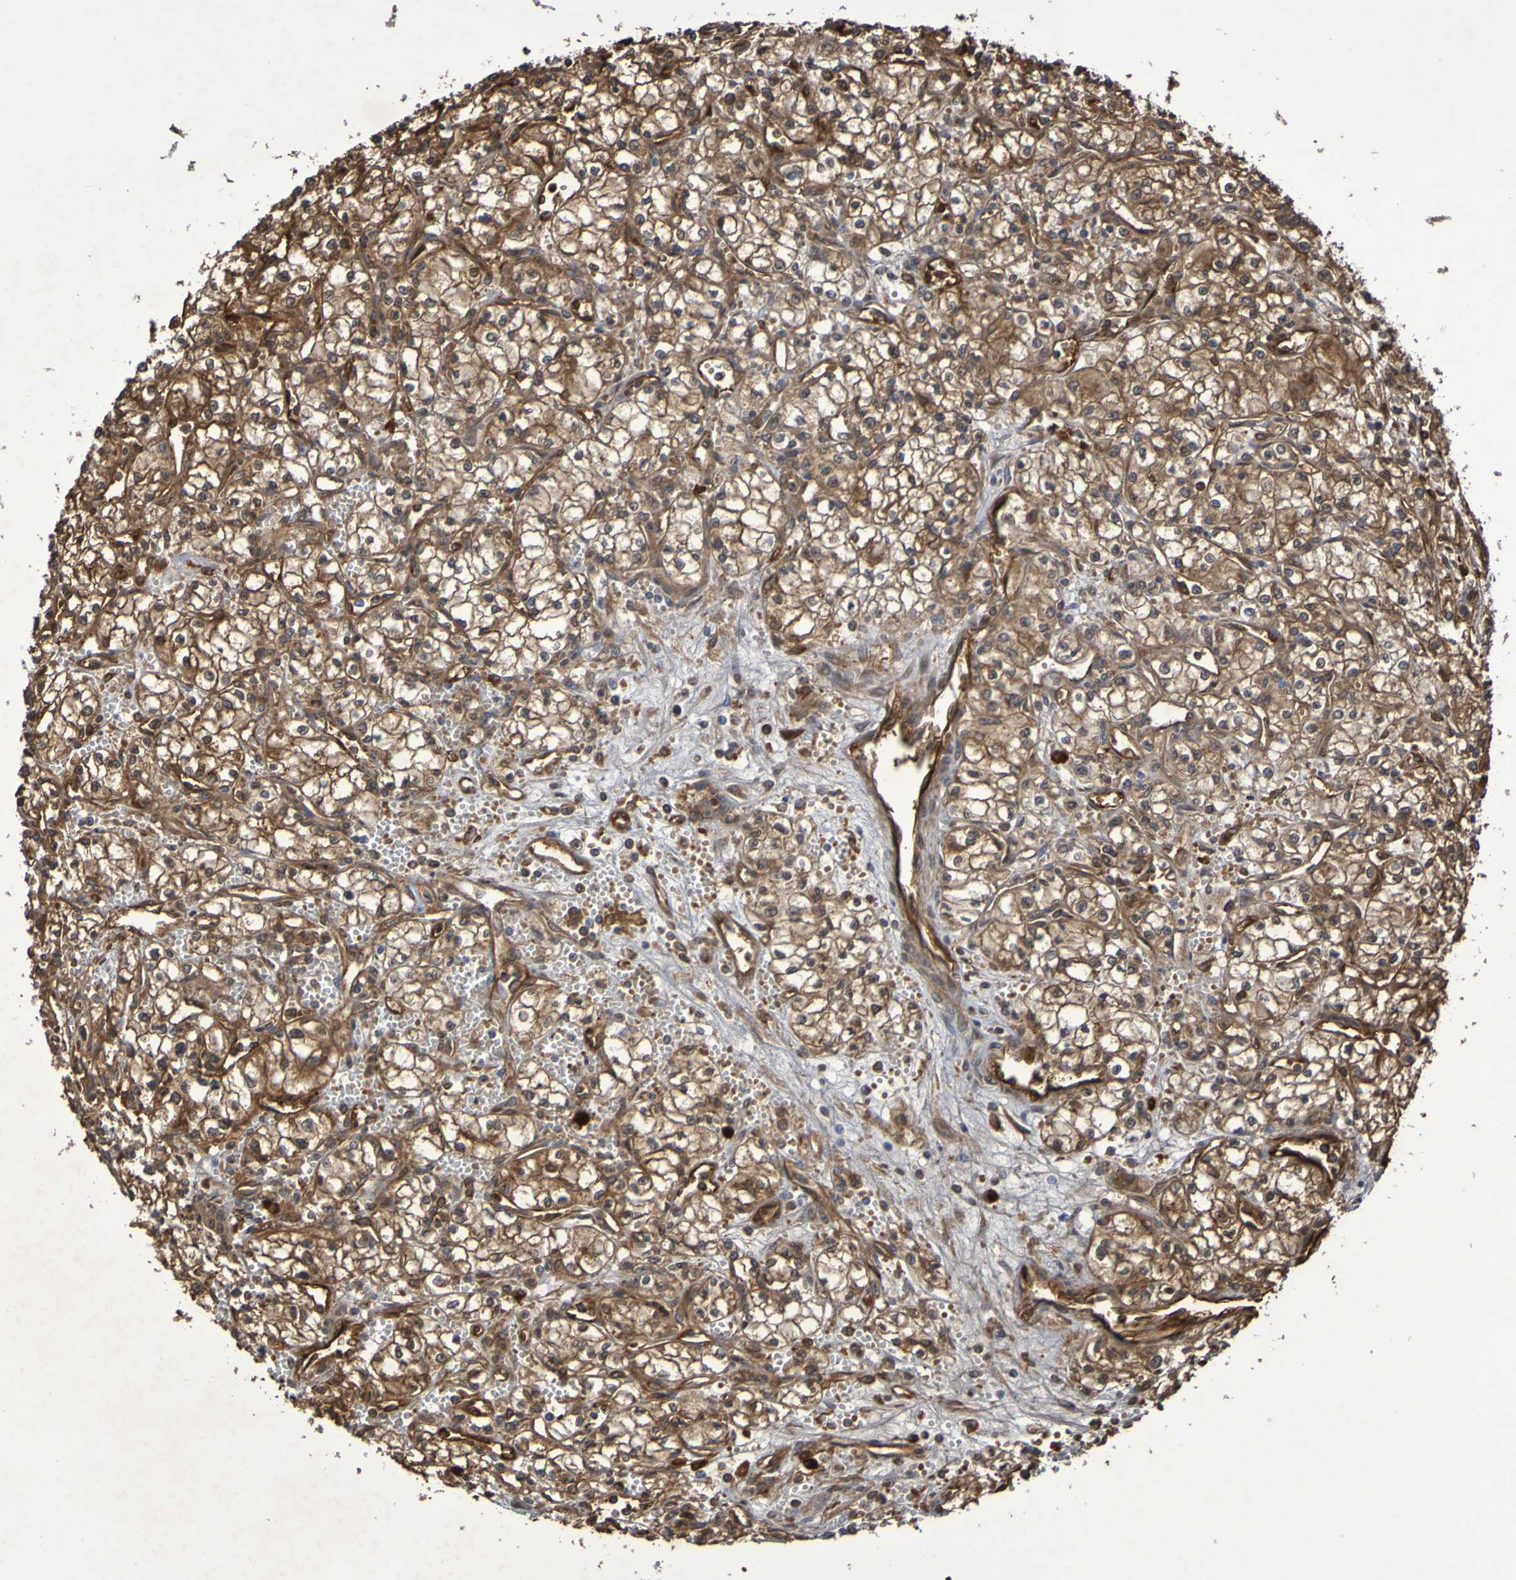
{"staining": {"intensity": "moderate", "quantity": ">75%", "location": "cytoplasmic/membranous"}, "tissue": "renal cancer", "cell_type": "Tumor cells", "image_type": "cancer", "snomed": [{"axis": "morphology", "description": "Normal tissue, NOS"}, {"axis": "morphology", "description": "Adenocarcinoma, NOS"}, {"axis": "topography", "description": "Kidney"}], "caption": "Protein staining exhibits moderate cytoplasmic/membranous expression in approximately >75% of tumor cells in renal adenocarcinoma.", "gene": "SERPINB6", "patient": {"sex": "male", "age": 59}}